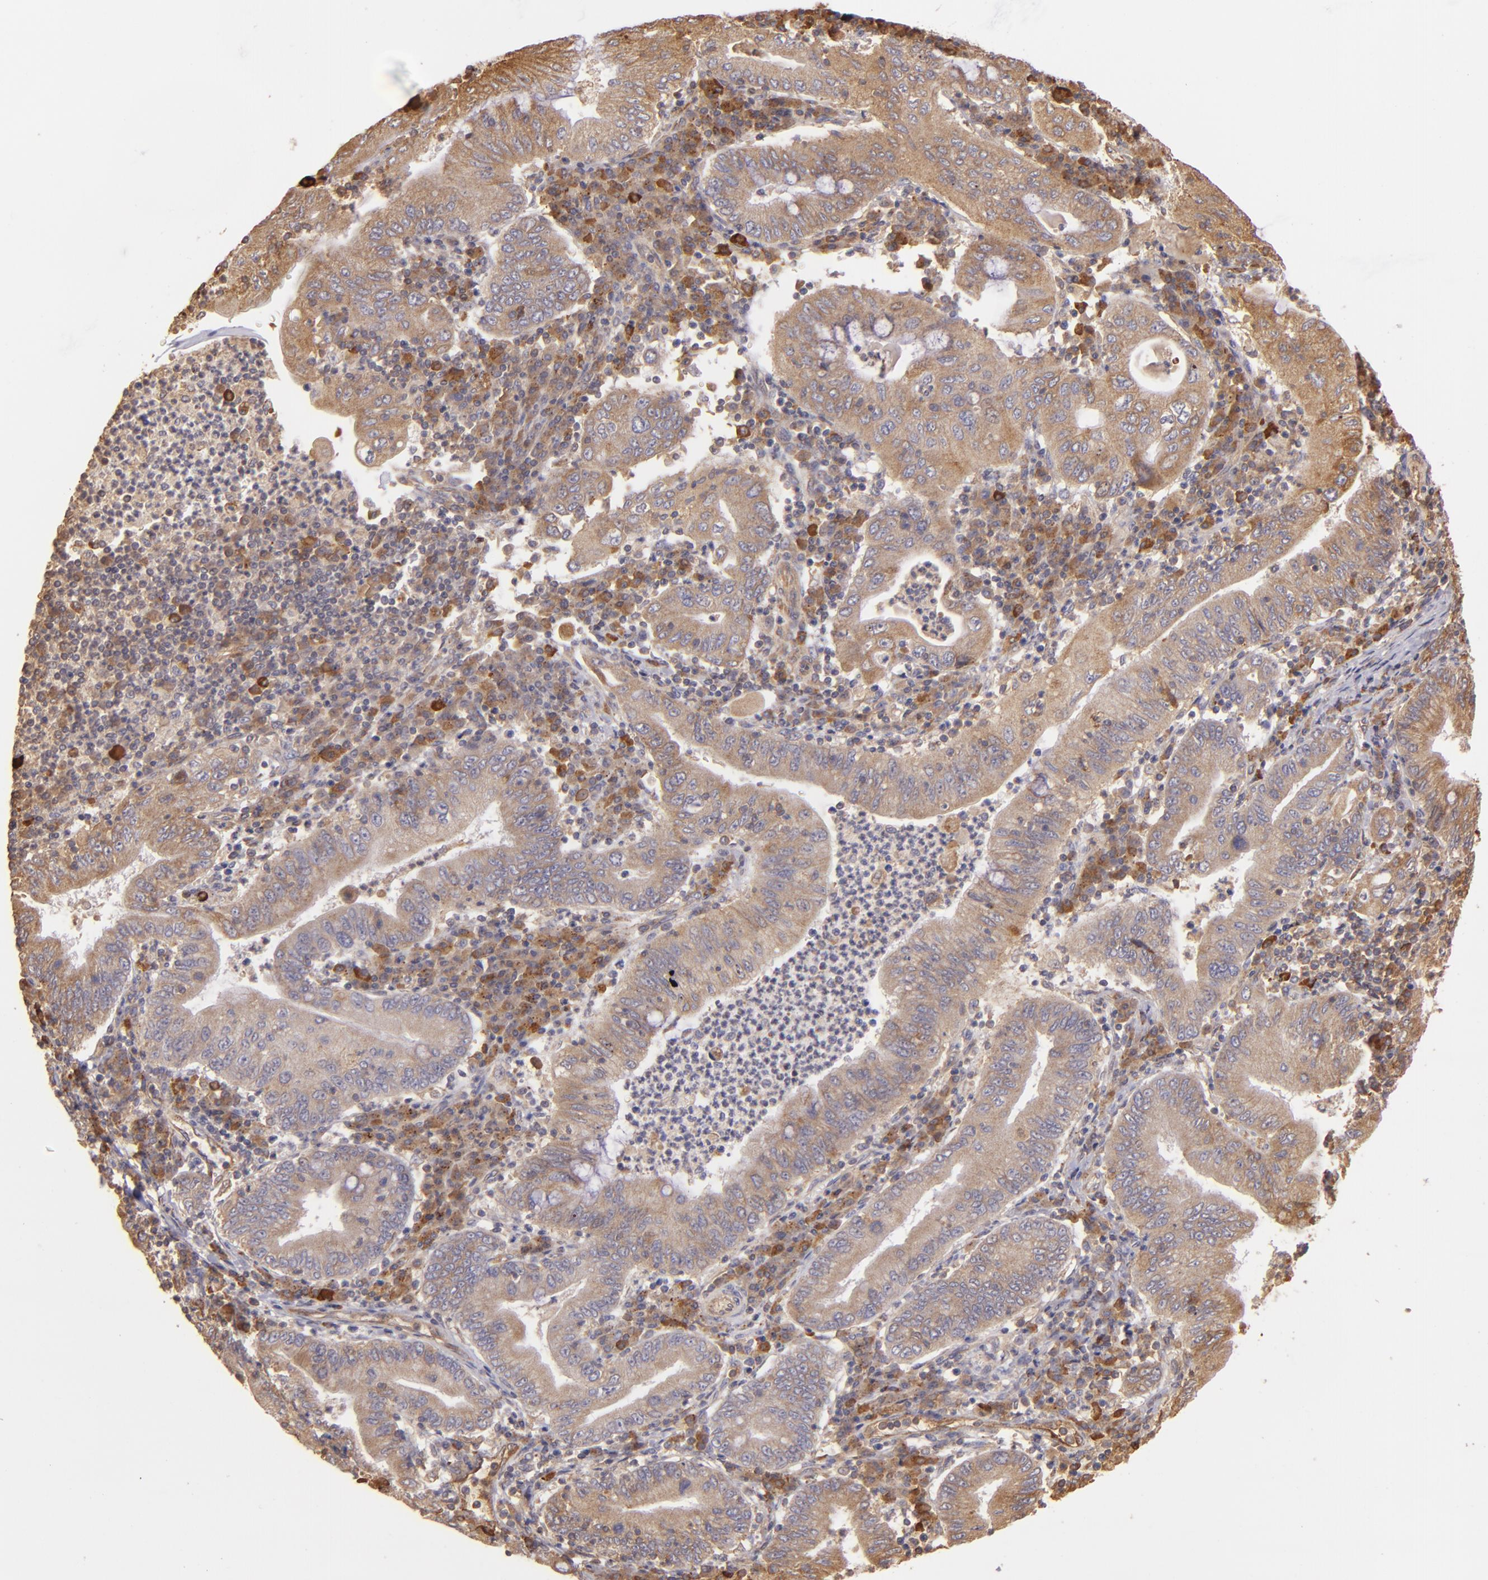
{"staining": {"intensity": "moderate", "quantity": ">75%", "location": "cytoplasmic/membranous"}, "tissue": "stomach cancer", "cell_type": "Tumor cells", "image_type": "cancer", "snomed": [{"axis": "morphology", "description": "Normal tissue, NOS"}, {"axis": "morphology", "description": "Adenocarcinoma, NOS"}, {"axis": "topography", "description": "Esophagus"}, {"axis": "topography", "description": "Stomach, upper"}, {"axis": "topography", "description": "Peripheral nerve tissue"}], "caption": "Moderate cytoplasmic/membranous protein expression is appreciated in about >75% of tumor cells in stomach cancer. The staining was performed using DAB (3,3'-diaminobenzidine), with brown indicating positive protein expression. Nuclei are stained blue with hematoxylin.", "gene": "ECE1", "patient": {"sex": "male", "age": 62}}